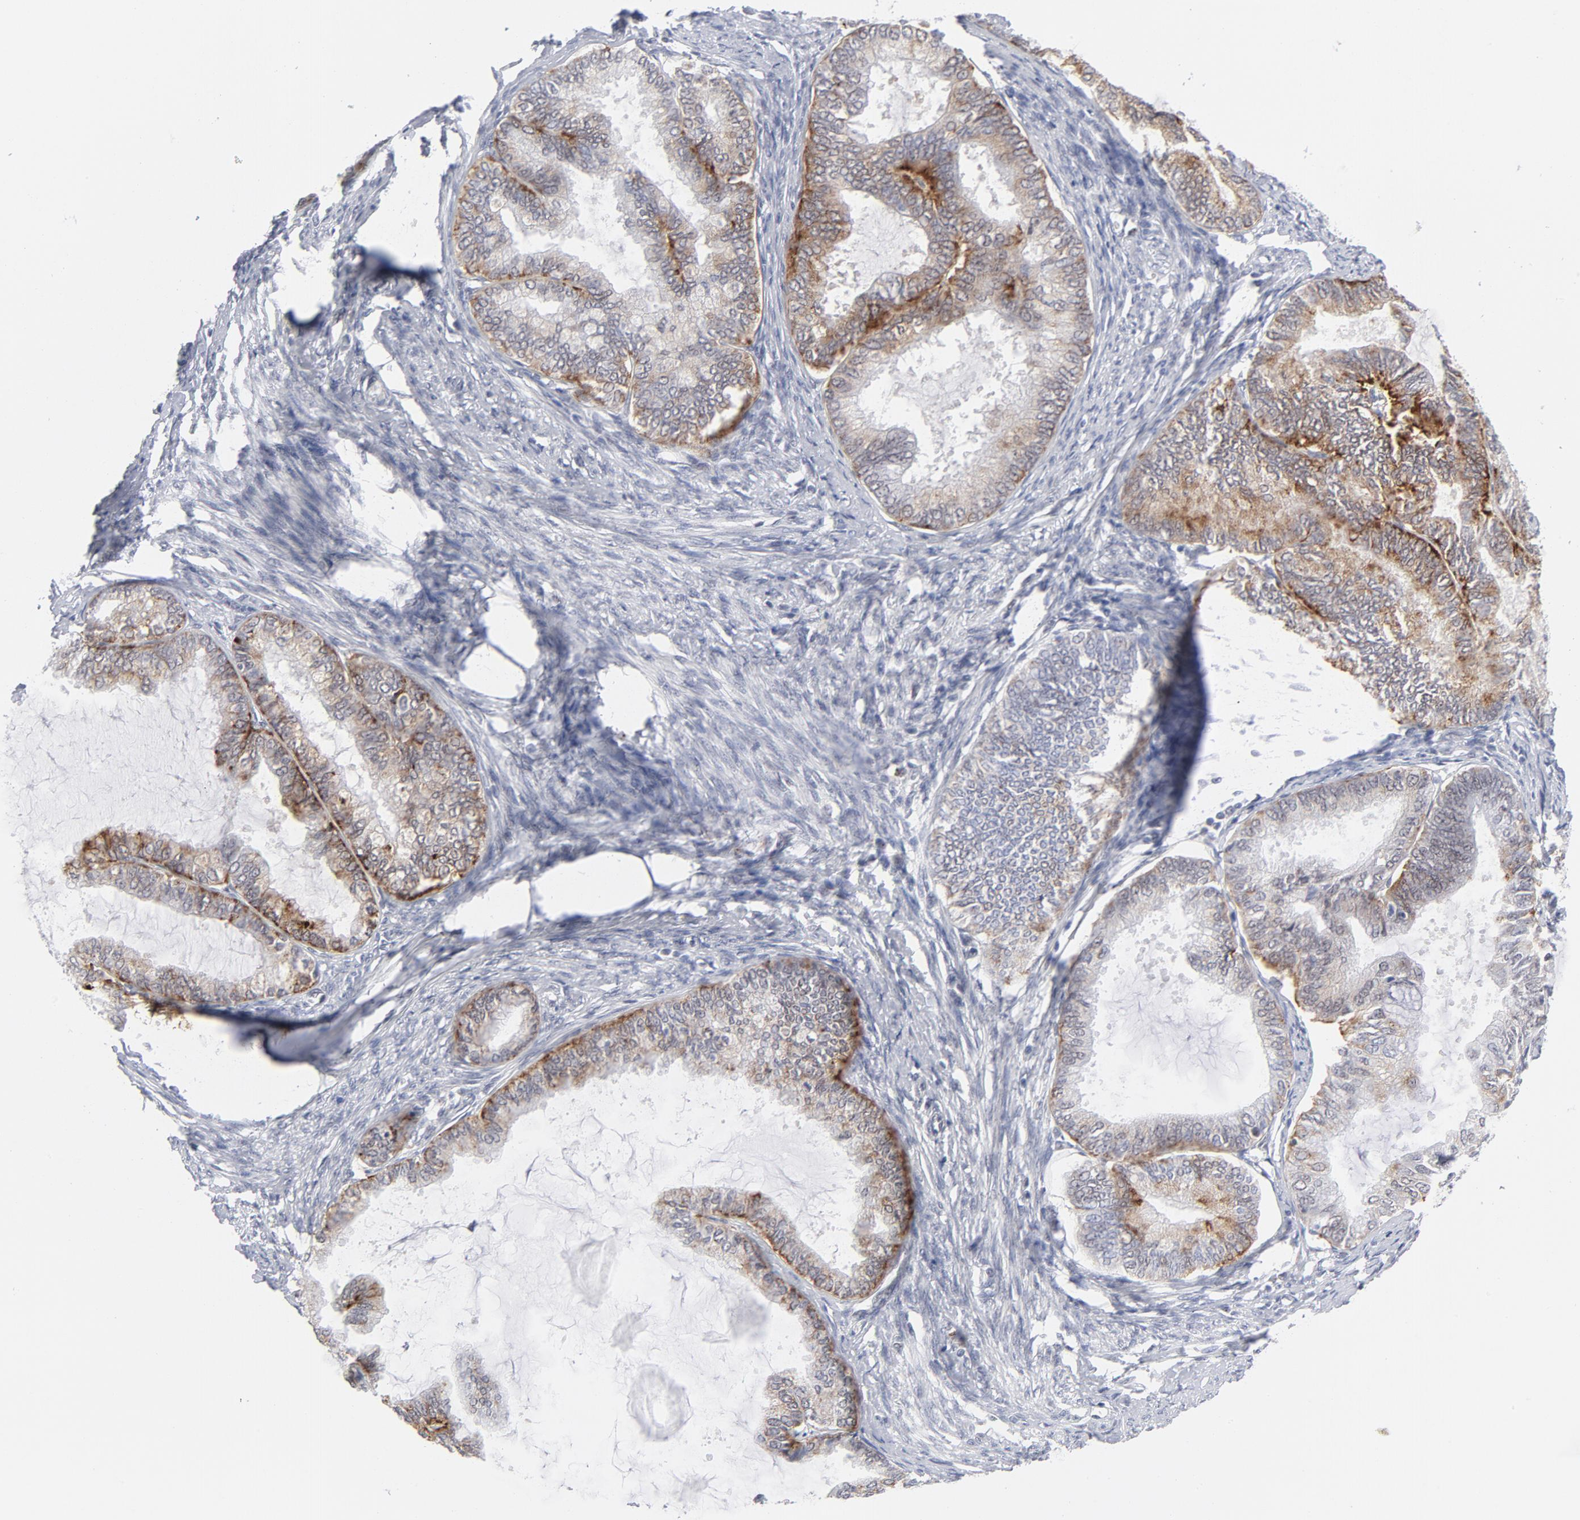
{"staining": {"intensity": "moderate", "quantity": "25%-75%", "location": "cytoplasmic/membranous"}, "tissue": "endometrial cancer", "cell_type": "Tumor cells", "image_type": "cancer", "snomed": [{"axis": "morphology", "description": "Adenocarcinoma, NOS"}, {"axis": "topography", "description": "Endometrium"}], "caption": "High-magnification brightfield microscopy of adenocarcinoma (endometrial) stained with DAB (3,3'-diaminobenzidine) (brown) and counterstained with hematoxylin (blue). tumor cells exhibit moderate cytoplasmic/membranous expression is appreciated in approximately25%-75% of cells.", "gene": "BAP1", "patient": {"sex": "female", "age": 86}}